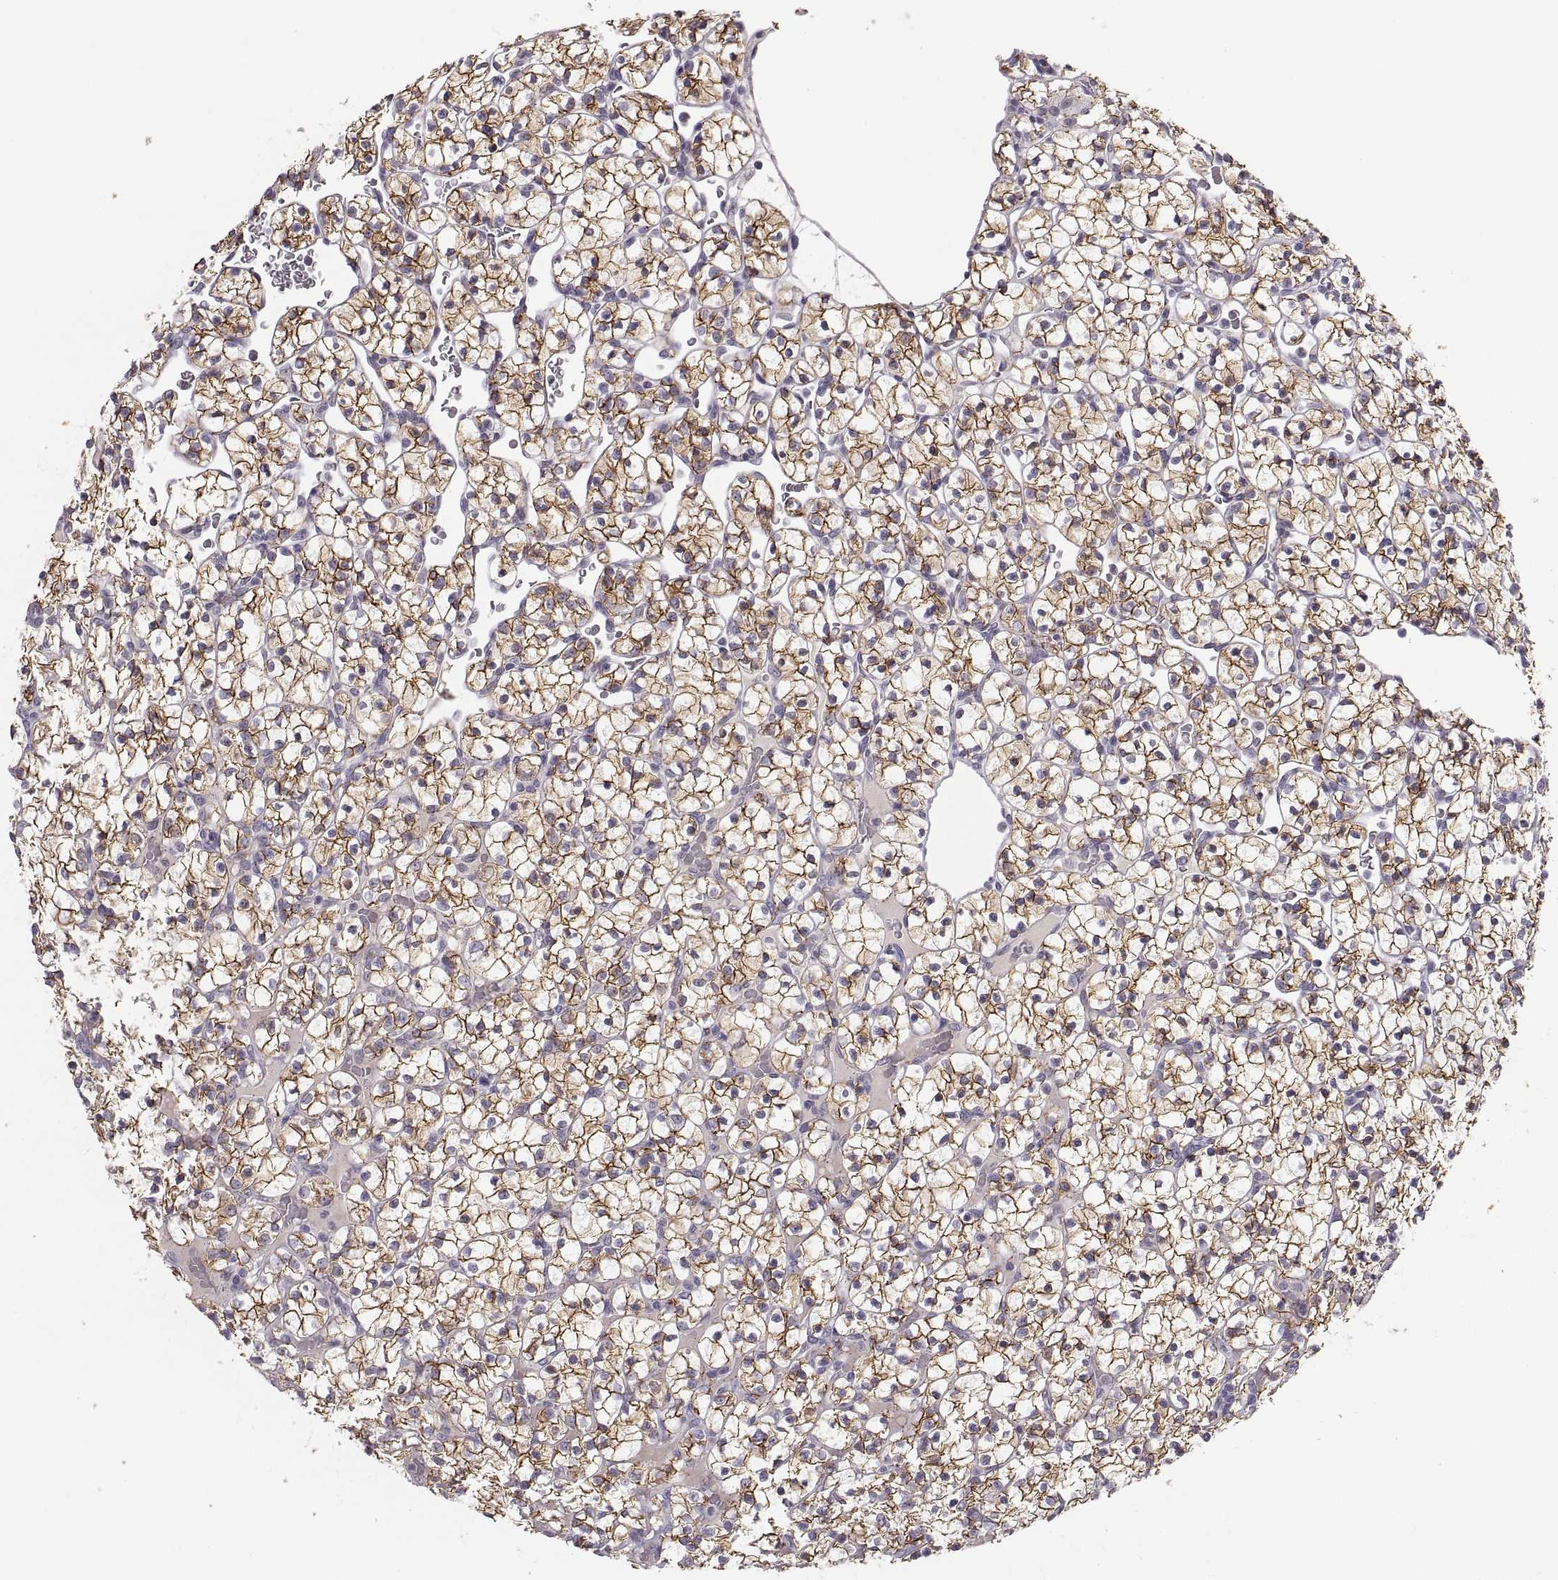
{"staining": {"intensity": "strong", "quantity": ">75%", "location": "cytoplasmic/membranous"}, "tissue": "renal cancer", "cell_type": "Tumor cells", "image_type": "cancer", "snomed": [{"axis": "morphology", "description": "Adenocarcinoma, NOS"}, {"axis": "topography", "description": "Kidney"}], "caption": "Tumor cells exhibit high levels of strong cytoplasmic/membranous staining in approximately >75% of cells in adenocarcinoma (renal). (IHC, brightfield microscopy, high magnification).", "gene": "CDH2", "patient": {"sex": "female", "age": 89}}